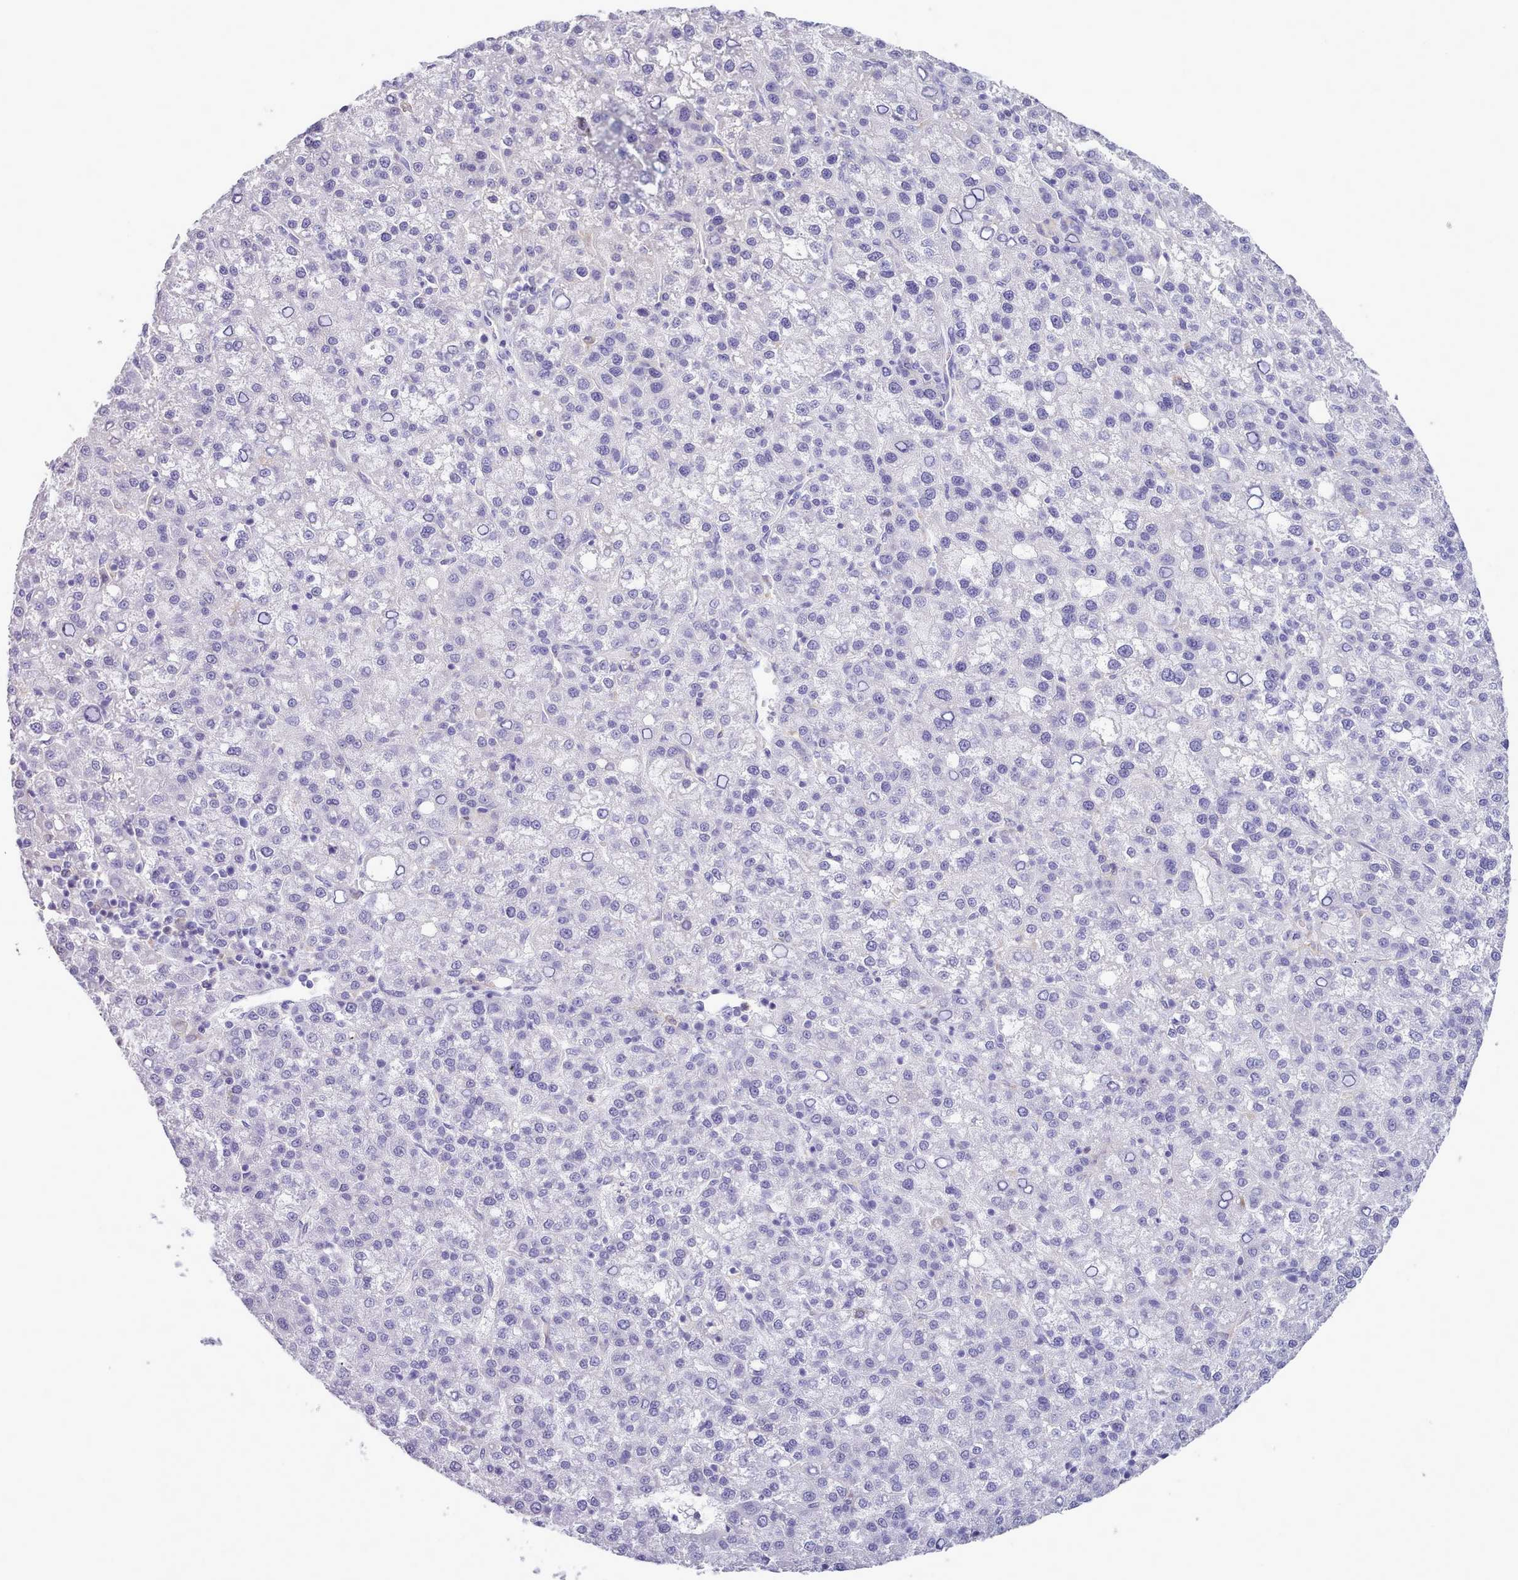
{"staining": {"intensity": "negative", "quantity": "none", "location": "none"}, "tissue": "liver cancer", "cell_type": "Tumor cells", "image_type": "cancer", "snomed": [{"axis": "morphology", "description": "Carcinoma, Hepatocellular, NOS"}, {"axis": "topography", "description": "Liver"}], "caption": "Tumor cells show no significant staining in liver cancer (hepatocellular carcinoma). (DAB immunohistochemistry with hematoxylin counter stain).", "gene": "NKX1-2", "patient": {"sex": "female", "age": 58}}